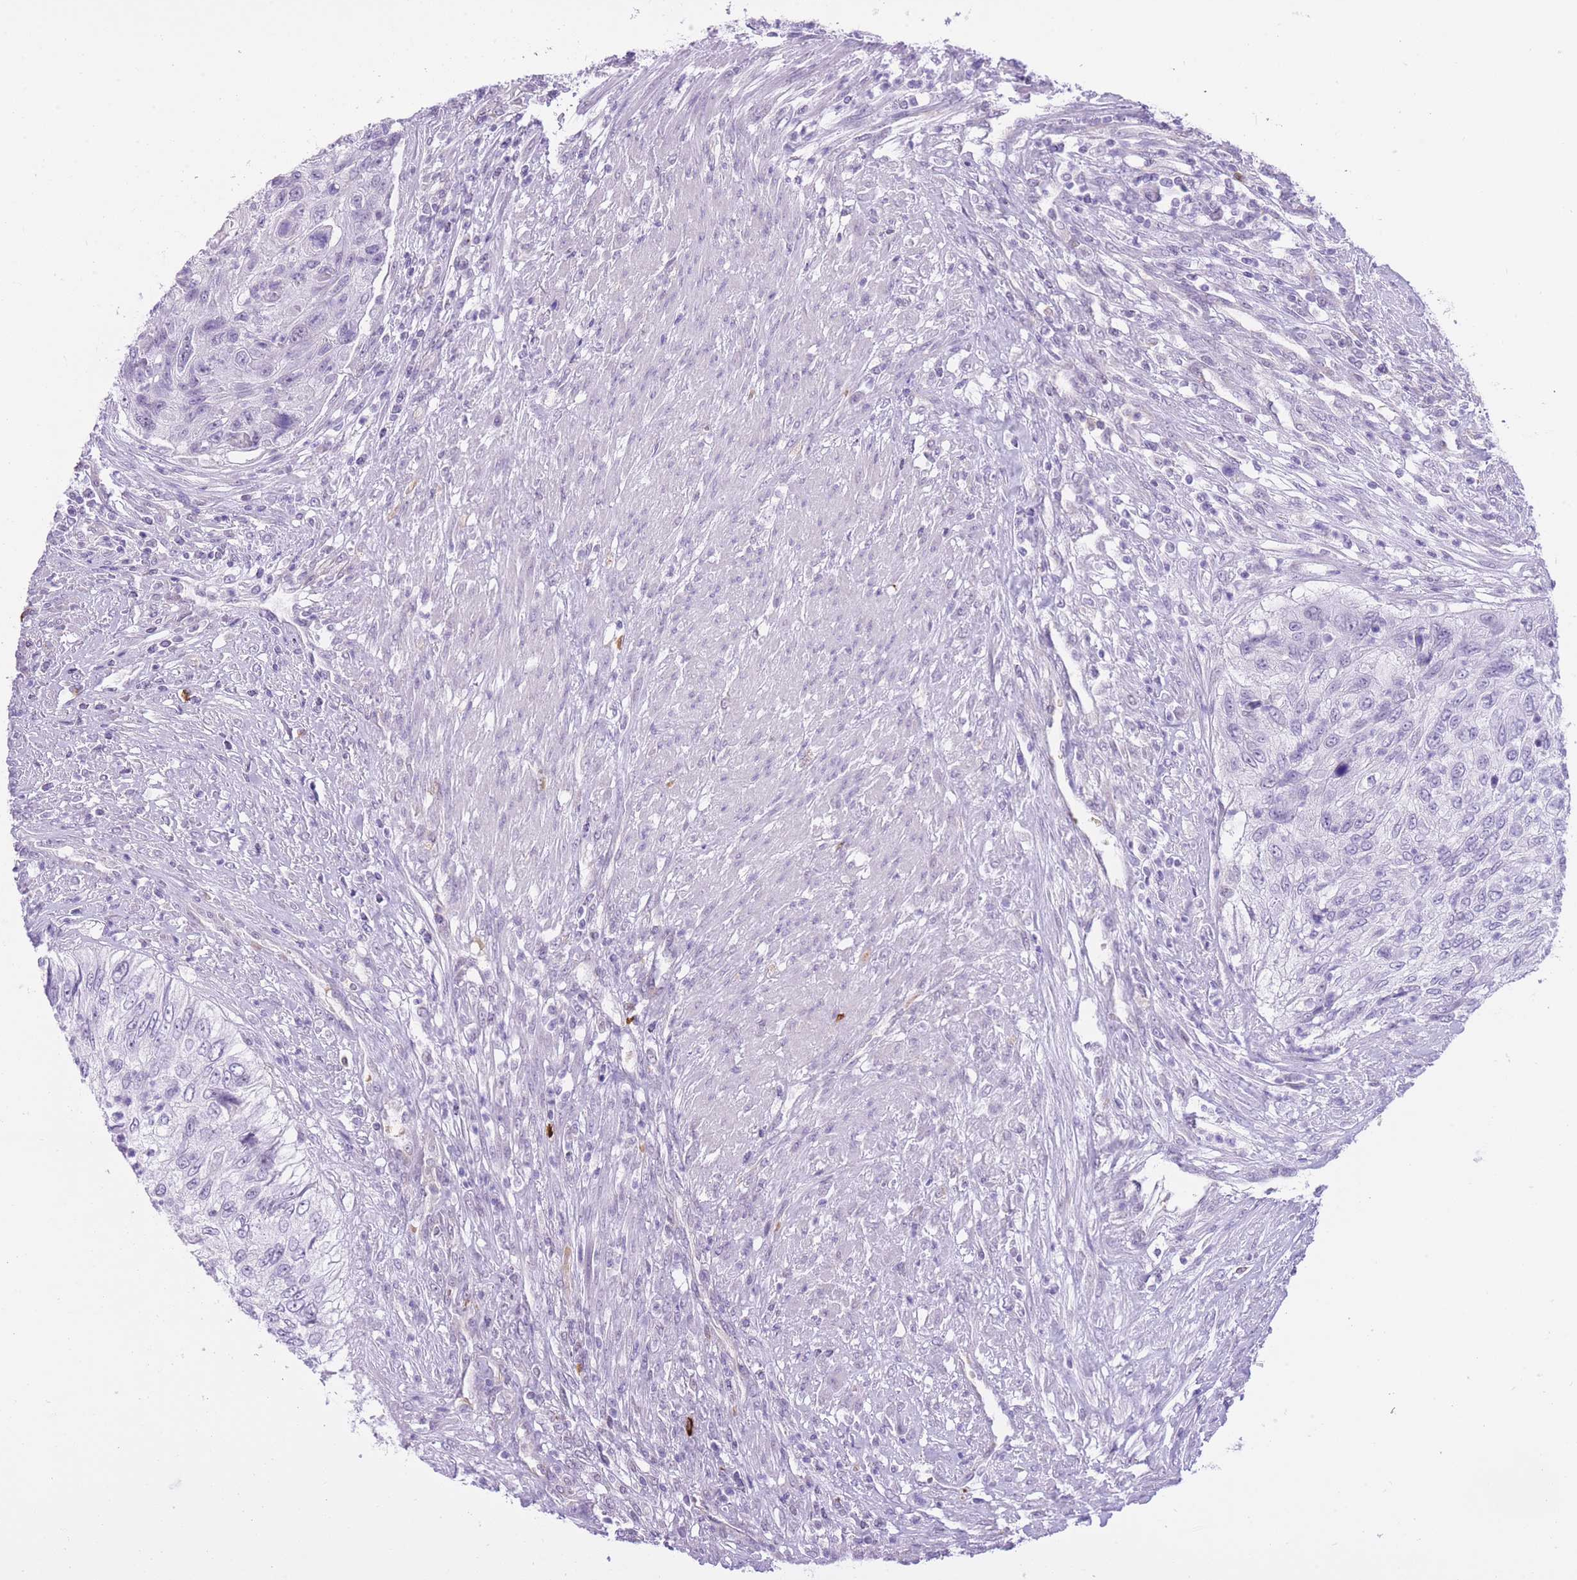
{"staining": {"intensity": "negative", "quantity": "none", "location": "none"}, "tissue": "urothelial cancer", "cell_type": "Tumor cells", "image_type": "cancer", "snomed": [{"axis": "morphology", "description": "Urothelial carcinoma, High grade"}, {"axis": "topography", "description": "Urinary bladder"}], "caption": "Tumor cells are negative for brown protein staining in urothelial cancer.", "gene": "MEIOSIN", "patient": {"sex": "female", "age": 60}}